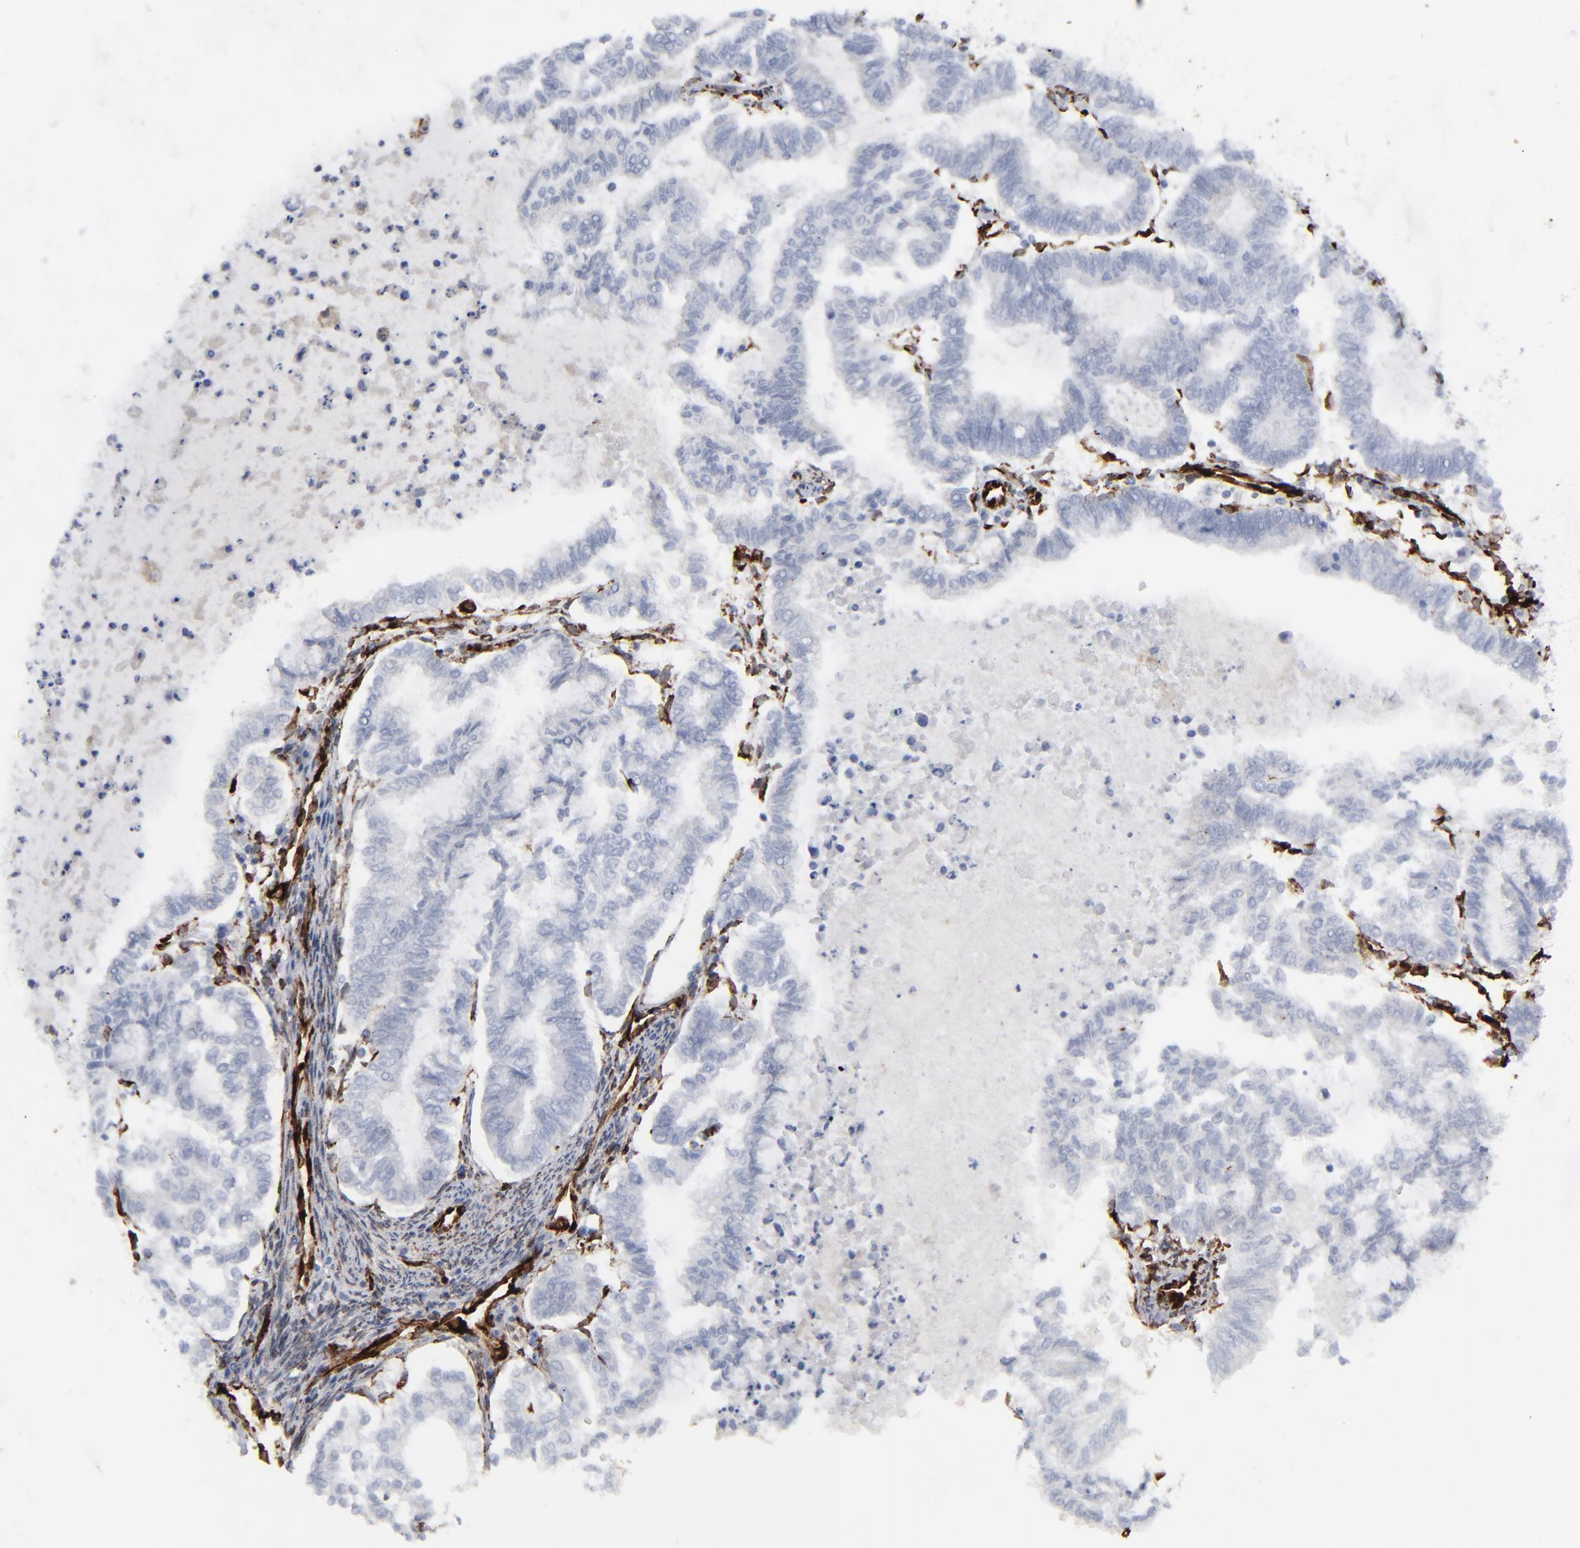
{"staining": {"intensity": "negative", "quantity": "none", "location": "none"}, "tissue": "endometrial cancer", "cell_type": "Tumor cells", "image_type": "cancer", "snomed": [{"axis": "morphology", "description": "Adenocarcinoma, NOS"}, {"axis": "topography", "description": "Endometrium"}], "caption": "Micrograph shows no protein staining in tumor cells of endometrial cancer tissue. (DAB (3,3'-diaminobenzidine) immunohistochemistry (IHC) visualized using brightfield microscopy, high magnification).", "gene": "SPARC", "patient": {"sex": "female", "age": 79}}